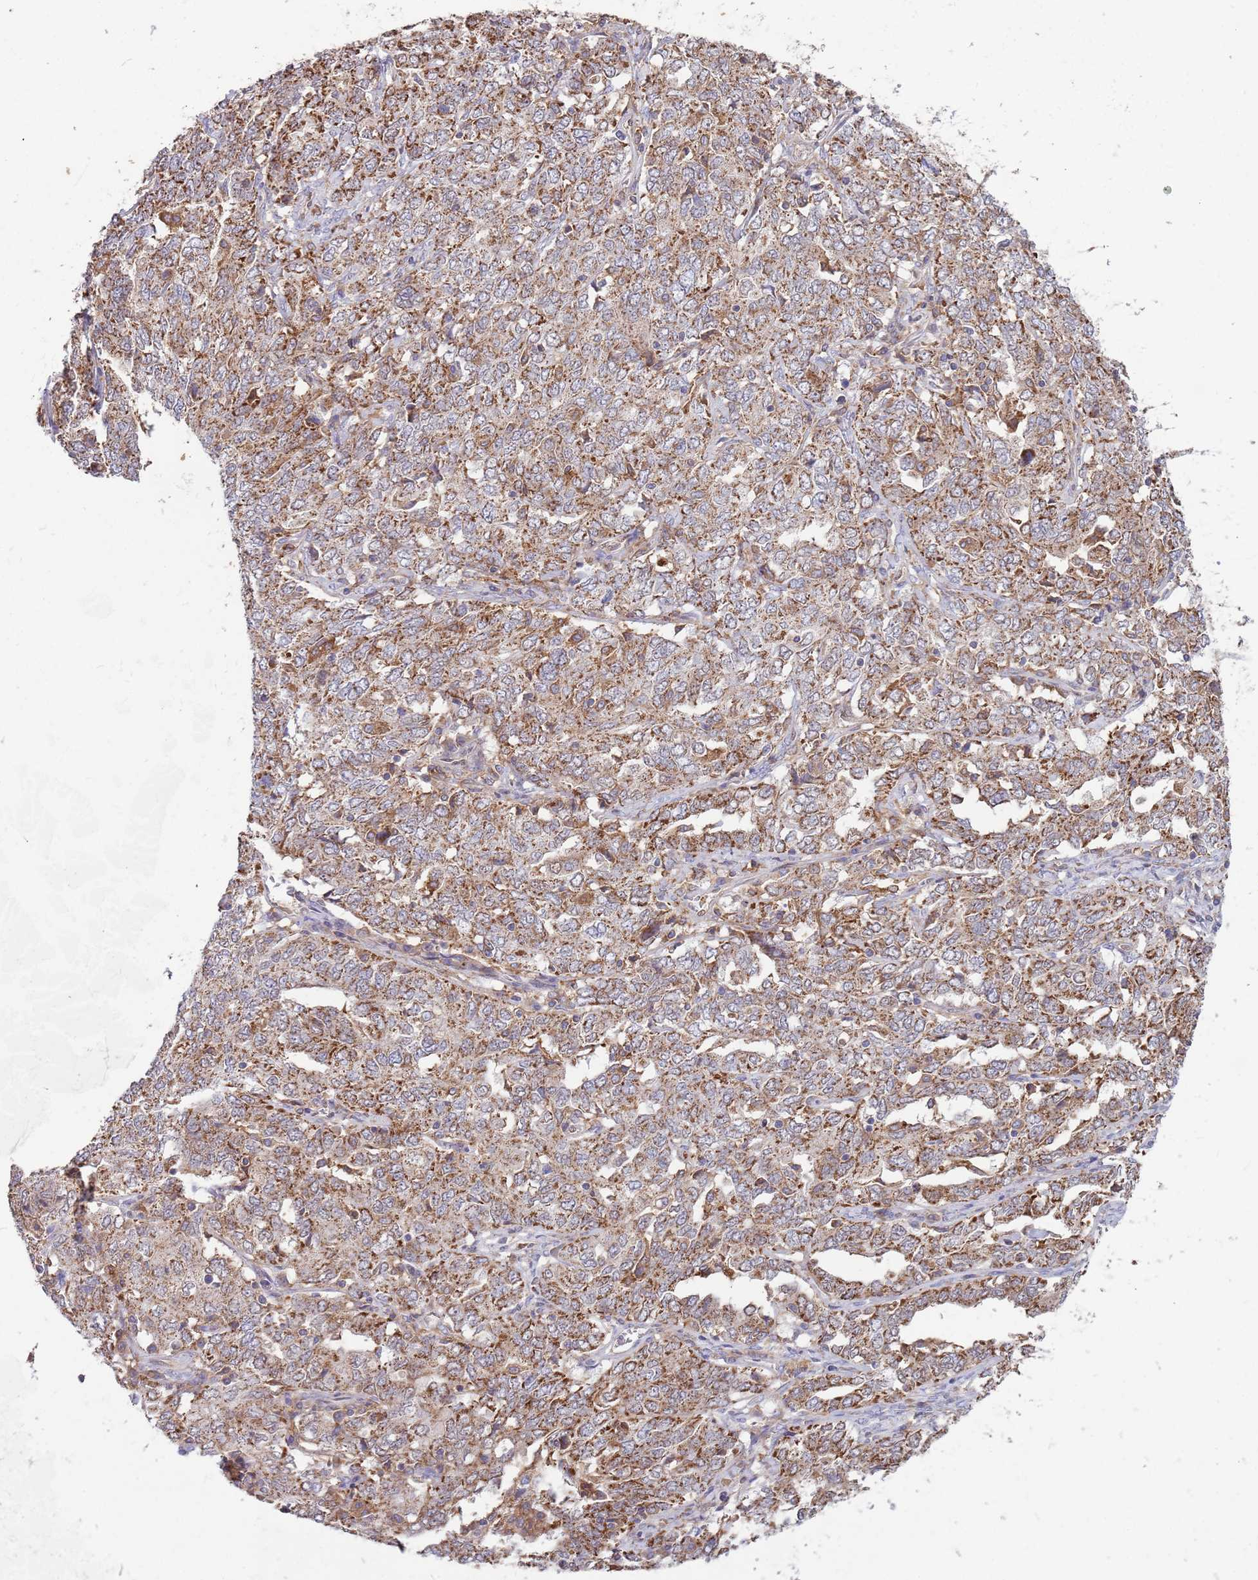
{"staining": {"intensity": "moderate", "quantity": ">75%", "location": "cytoplasmic/membranous"}, "tissue": "ovarian cancer", "cell_type": "Tumor cells", "image_type": "cancer", "snomed": [{"axis": "morphology", "description": "Carcinoma, endometroid"}, {"axis": "topography", "description": "Ovary"}], "caption": "High-power microscopy captured an immunohistochemistry histopathology image of ovarian cancer (endometroid carcinoma), revealing moderate cytoplasmic/membranous positivity in approximately >75% of tumor cells.", "gene": "DDT", "patient": {"sex": "female", "age": 62}}